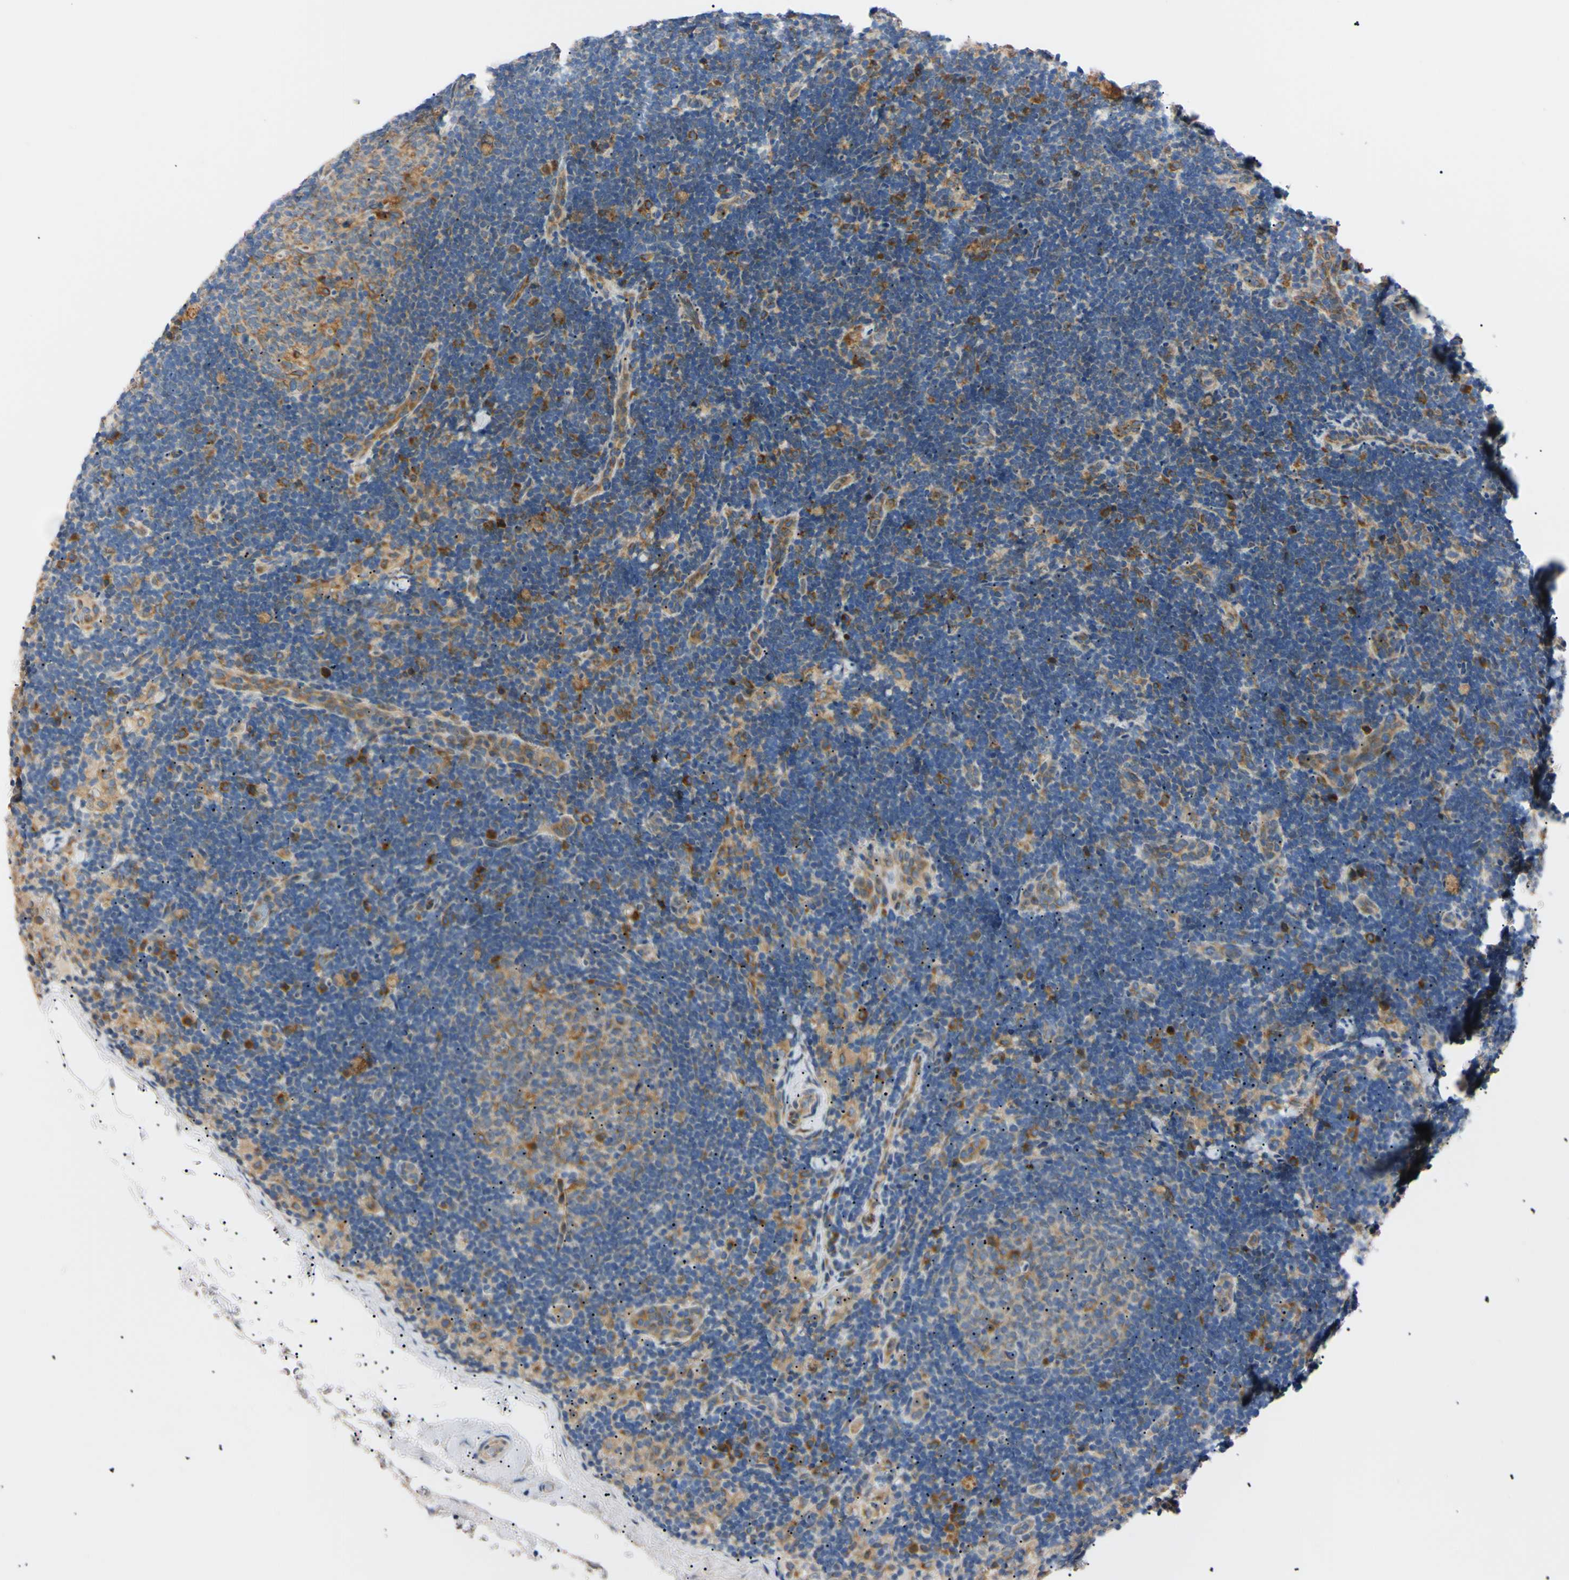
{"staining": {"intensity": "moderate", "quantity": "25%-75%", "location": "cytoplasmic/membranous"}, "tissue": "lymph node", "cell_type": "Germinal center cells", "image_type": "normal", "snomed": [{"axis": "morphology", "description": "Normal tissue, NOS"}, {"axis": "topography", "description": "Lymph node"}], "caption": "Immunohistochemical staining of unremarkable lymph node shows medium levels of moderate cytoplasmic/membranous expression in about 25%-75% of germinal center cells. (Stains: DAB in brown, nuclei in blue, Microscopy: brightfield microscopy at high magnification).", "gene": "IER3IP1", "patient": {"sex": "female", "age": 14}}